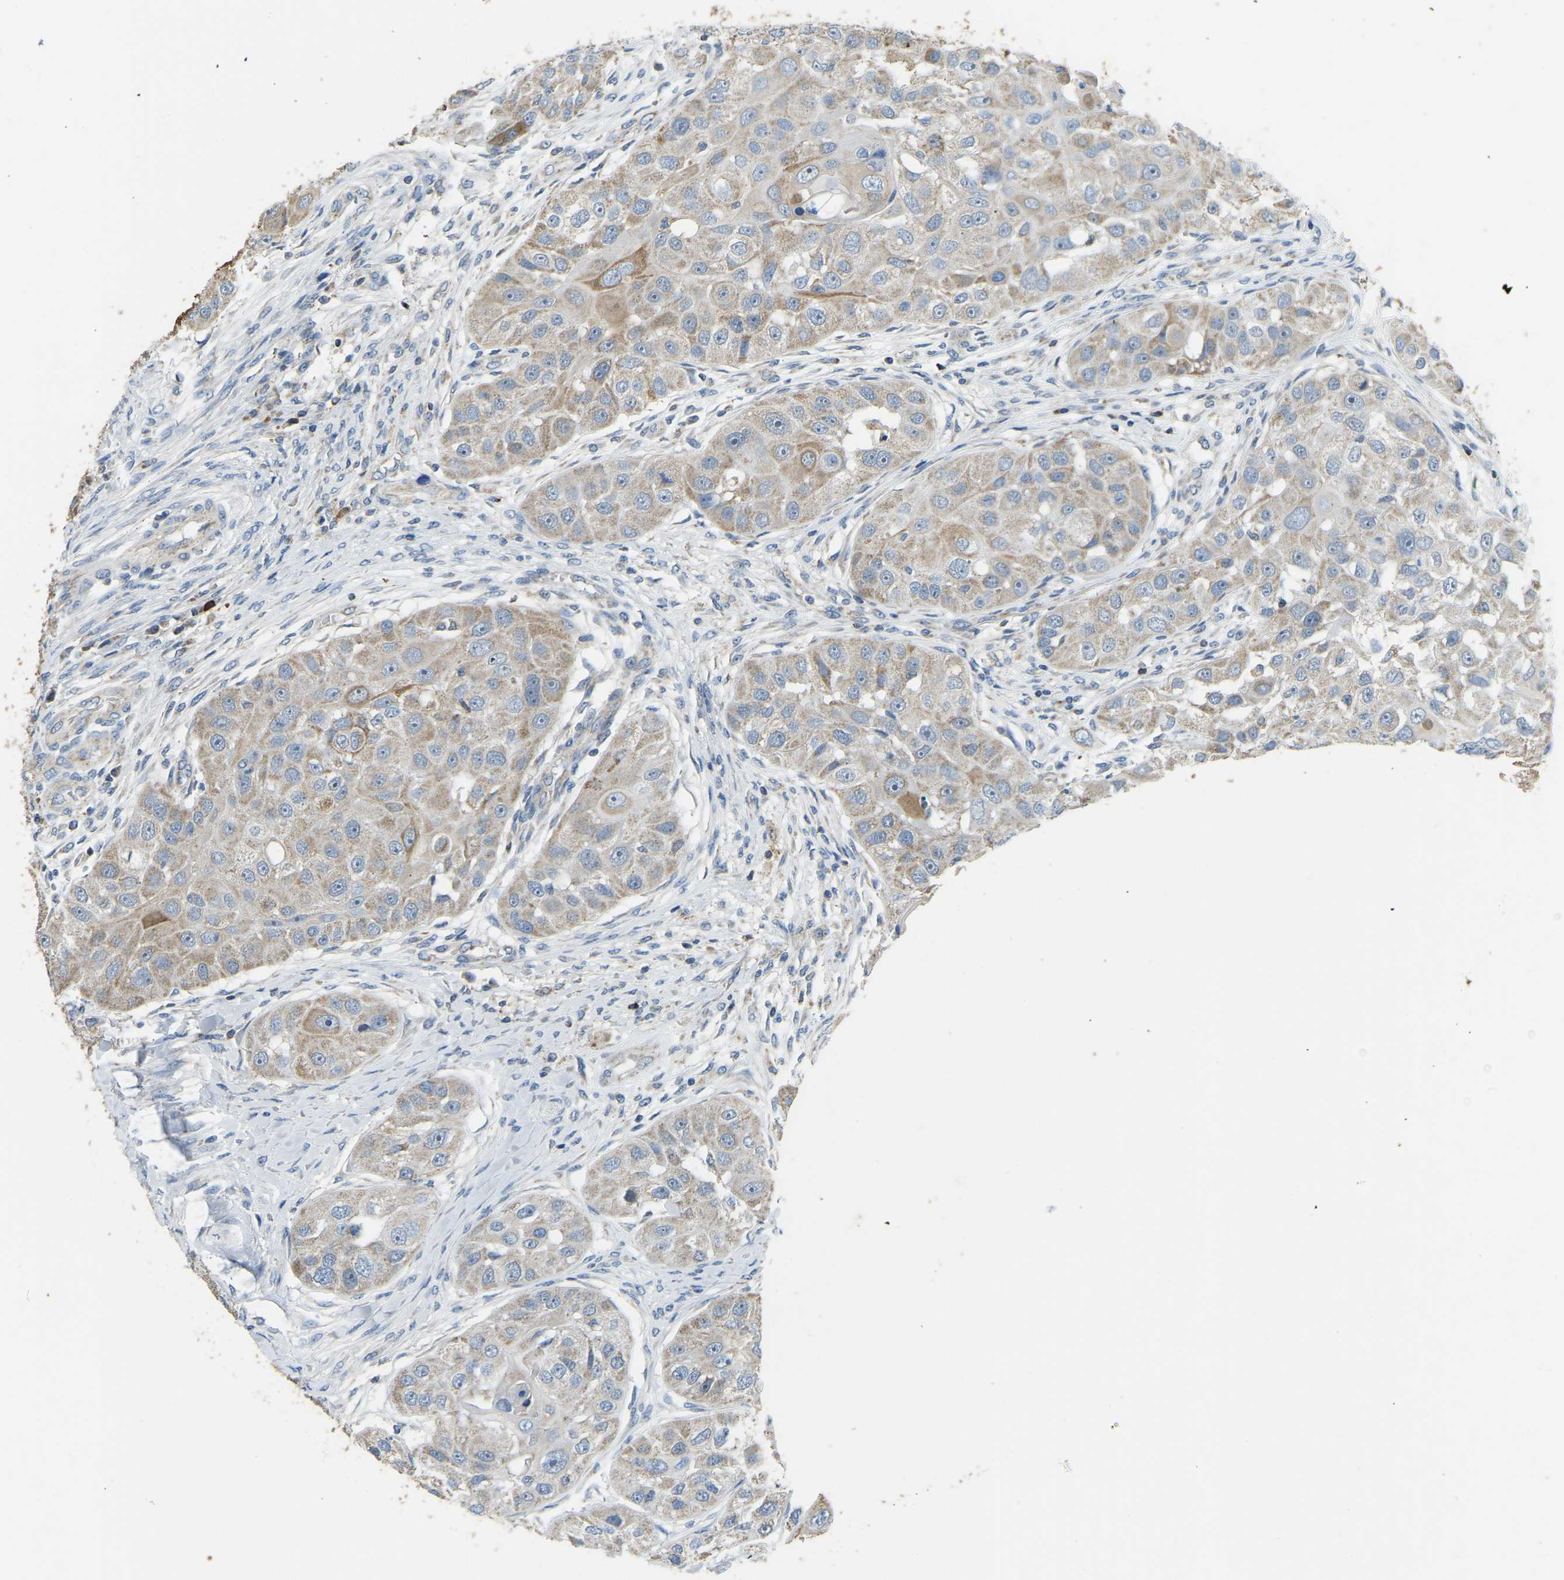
{"staining": {"intensity": "weak", "quantity": ">75%", "location": "cytoplasmic/membranous"}, "tissue": "head and neck cancer", "cell_type": "Tumor cells", "image_type": "cancer", "snomed": [{"axis": "morphology", "description": "Normal tissue, NOS"}, {"axis": "morphology", "description": "Squamous cell carcinoma, NOS"}, {"axis": "topography", "description": "Skeletal muscle"}, {"axis": "topography", "description": "Head-Neck"}], "caption": "This micrograph displays immunohistochemistry (IHC) staining of human head and neck cancer, with low weak cytoplasmic/membranous positivity in about >75% of tumor cells.", "gene": "ZNF200", "patient": {"sex": "male", "age": 51}}